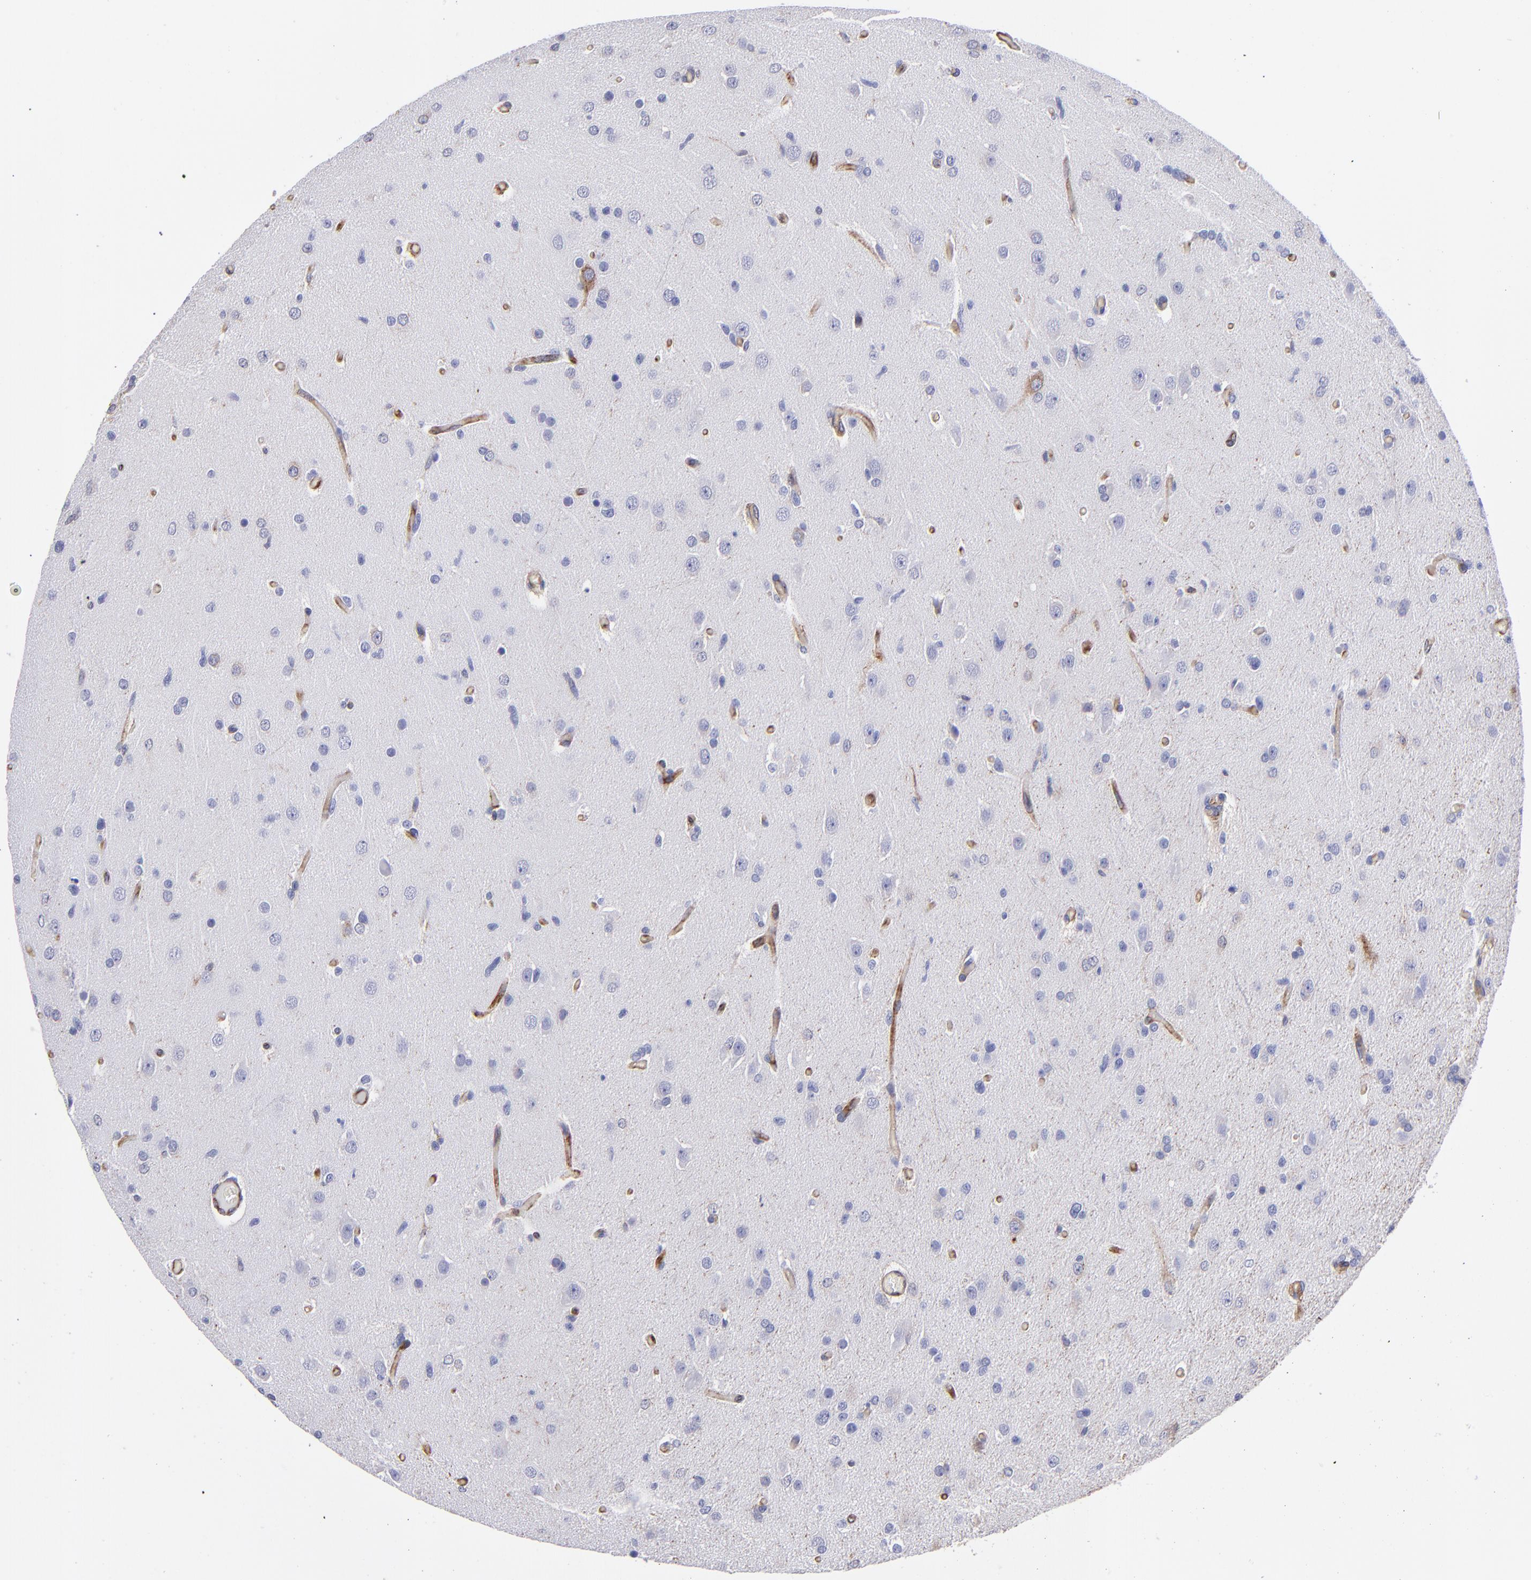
{"staining": {"intensity": "negative", "quantity": "none", "location": "none"}, "tissue": "glioma", "cell_type": "Tumor cells", "image_type": "cancer", "snomed": [{"axis": "morphology", "description": "Glioma, malignant, High grade"}, {"axis": "topography", "description": "Brain"}], "caption": "The photomicrograph demonstrates no significant positivity in tumor cells of glioma.", "gene": "MVP", "patient": {"sex": "male", "age": 33}}